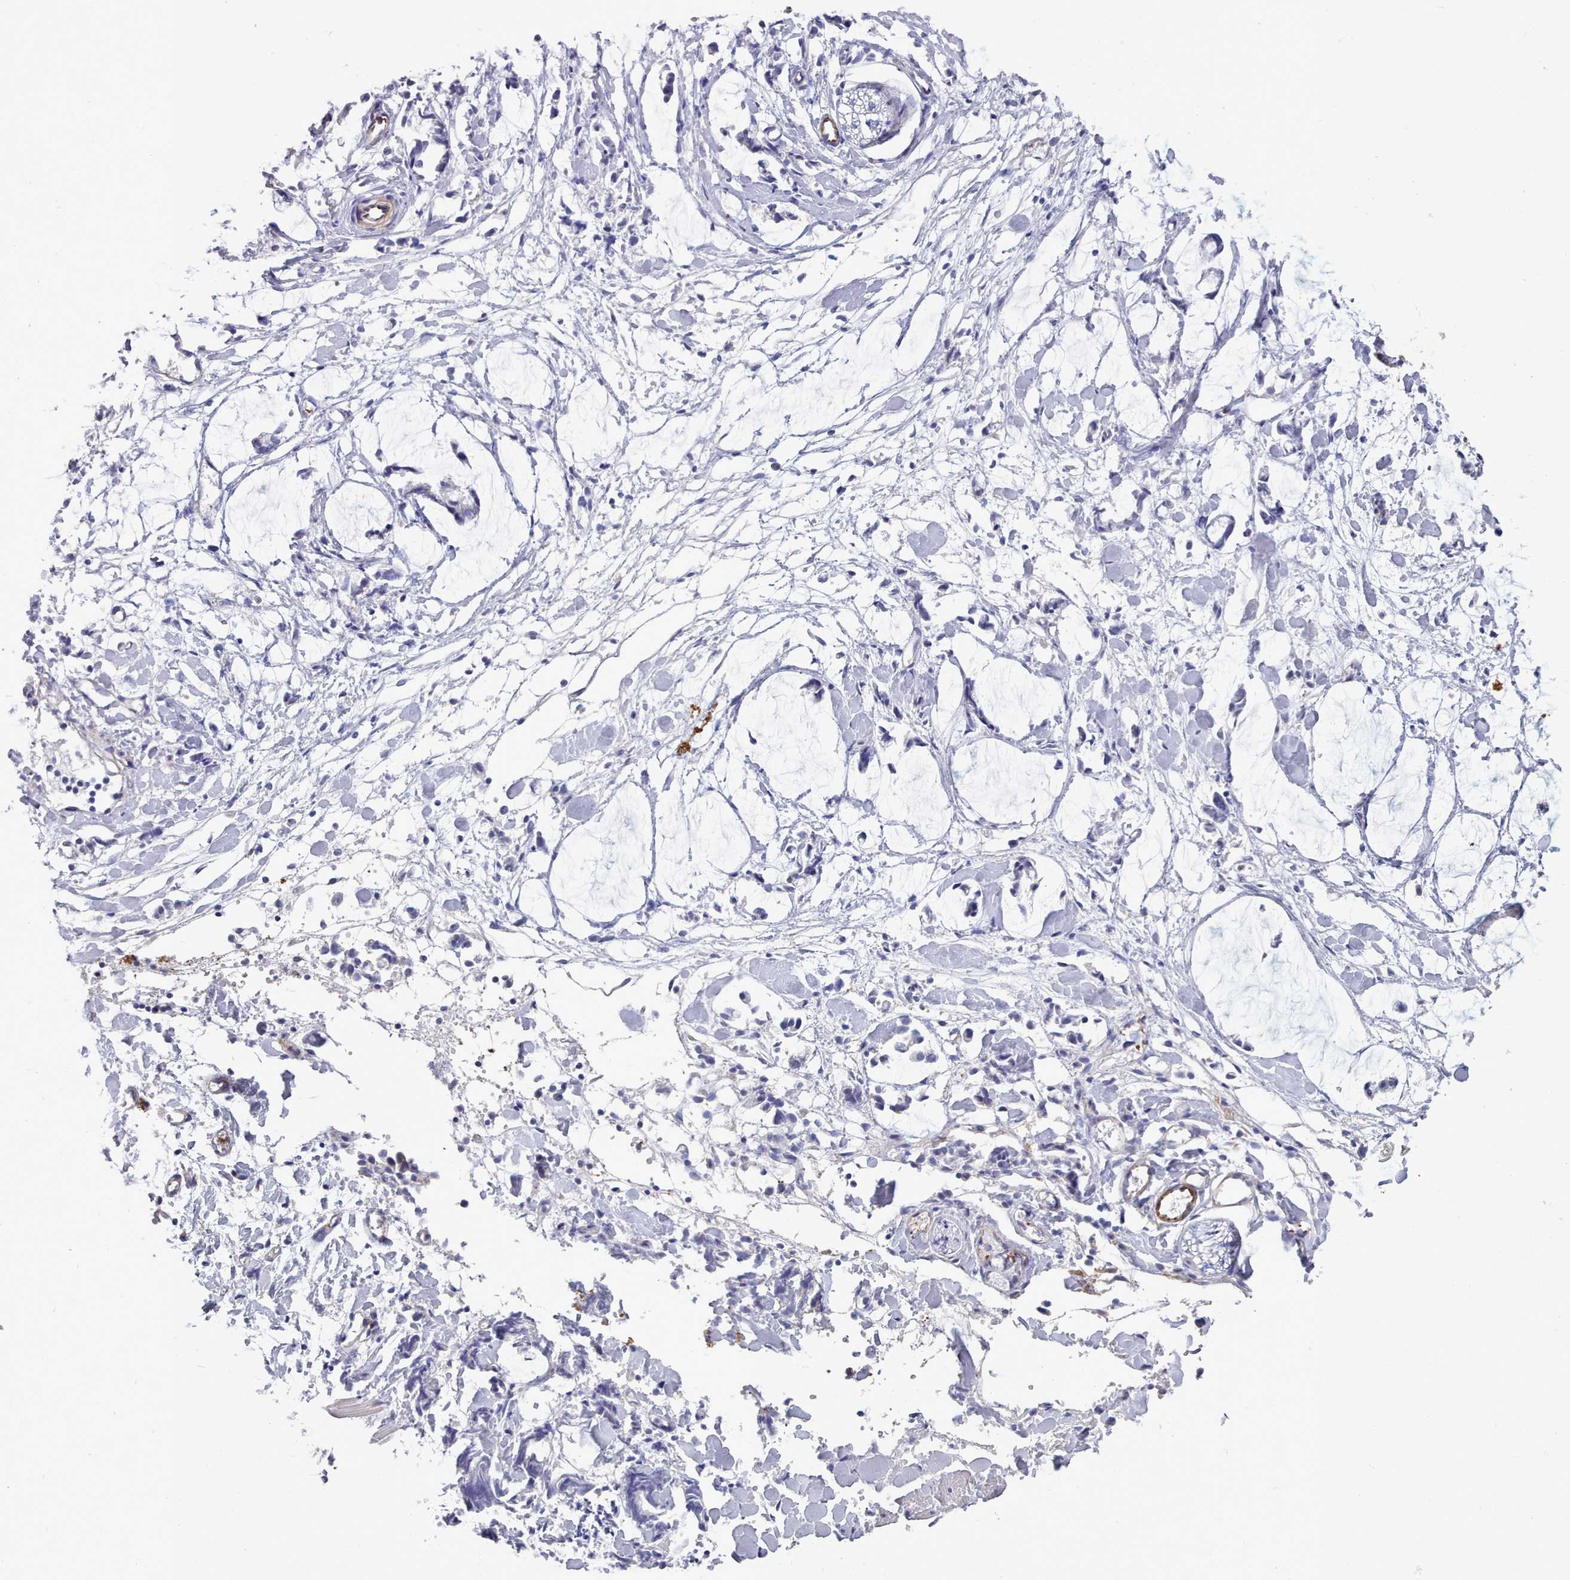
{"staining": {"intensity": "negative", "quantity": "none", "location": "none"}, "tissue": "adipose tissue", "cell_type": "Adipocytes", "image_type": "normal", "snomed": [{"axis": "morphology", "description": "Normal tissue, NOS"}, {"axis": "morphology", "description": "Adenocarcinoma, NOS"}, {"axis": "topography", "description": "Smooth muscle"}, {"axis": "topography", "description": "Colon"}], "caption": "Immunohistochemical staining of unremarkable human adipose tissue demonstrates no significant positivity in adipocytes. (DAB (3,3'-diaminobenzidine) IHC, high magnification).", "gene": "G6PC1", "patient": {"sex": "male", "age": 14}}